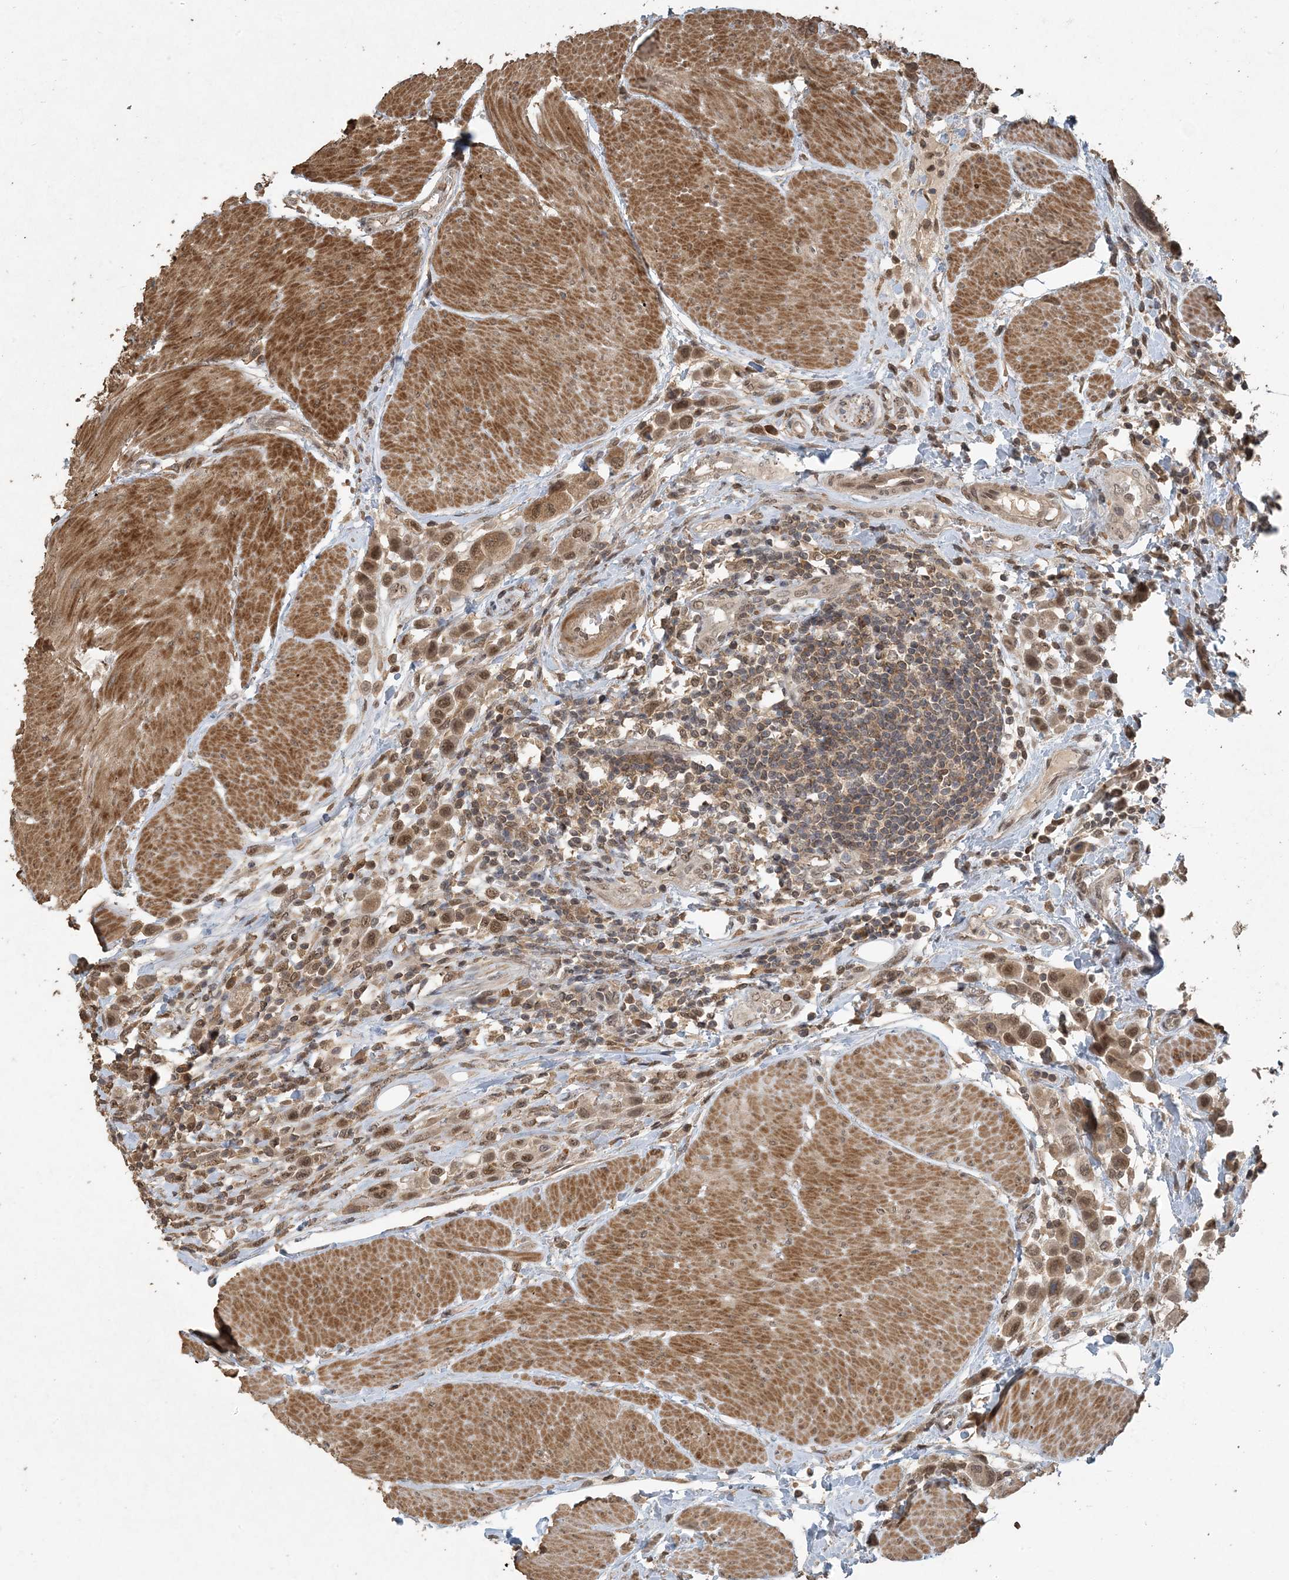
{"staining": {"intensity": "moderate", "quantity": ">75%", "location": "cytoplasmic/membranous,nuclear"}, "tissue": "urothelial cancer", "cell_type": "Tumor cells", "image_type": "cancer", "snomed": [{"axis": "morphology", "description": "Urothelial carcinoma, High grade"}, {"axis": "topography", "description": "Urinary bladder"}], "caption": "Urothelial cancer stained with a protein marker exhibits moderate staining in tumor cells.", "gene": "ZC3H12A", "patient": {"sex": "male", "age": 50}}